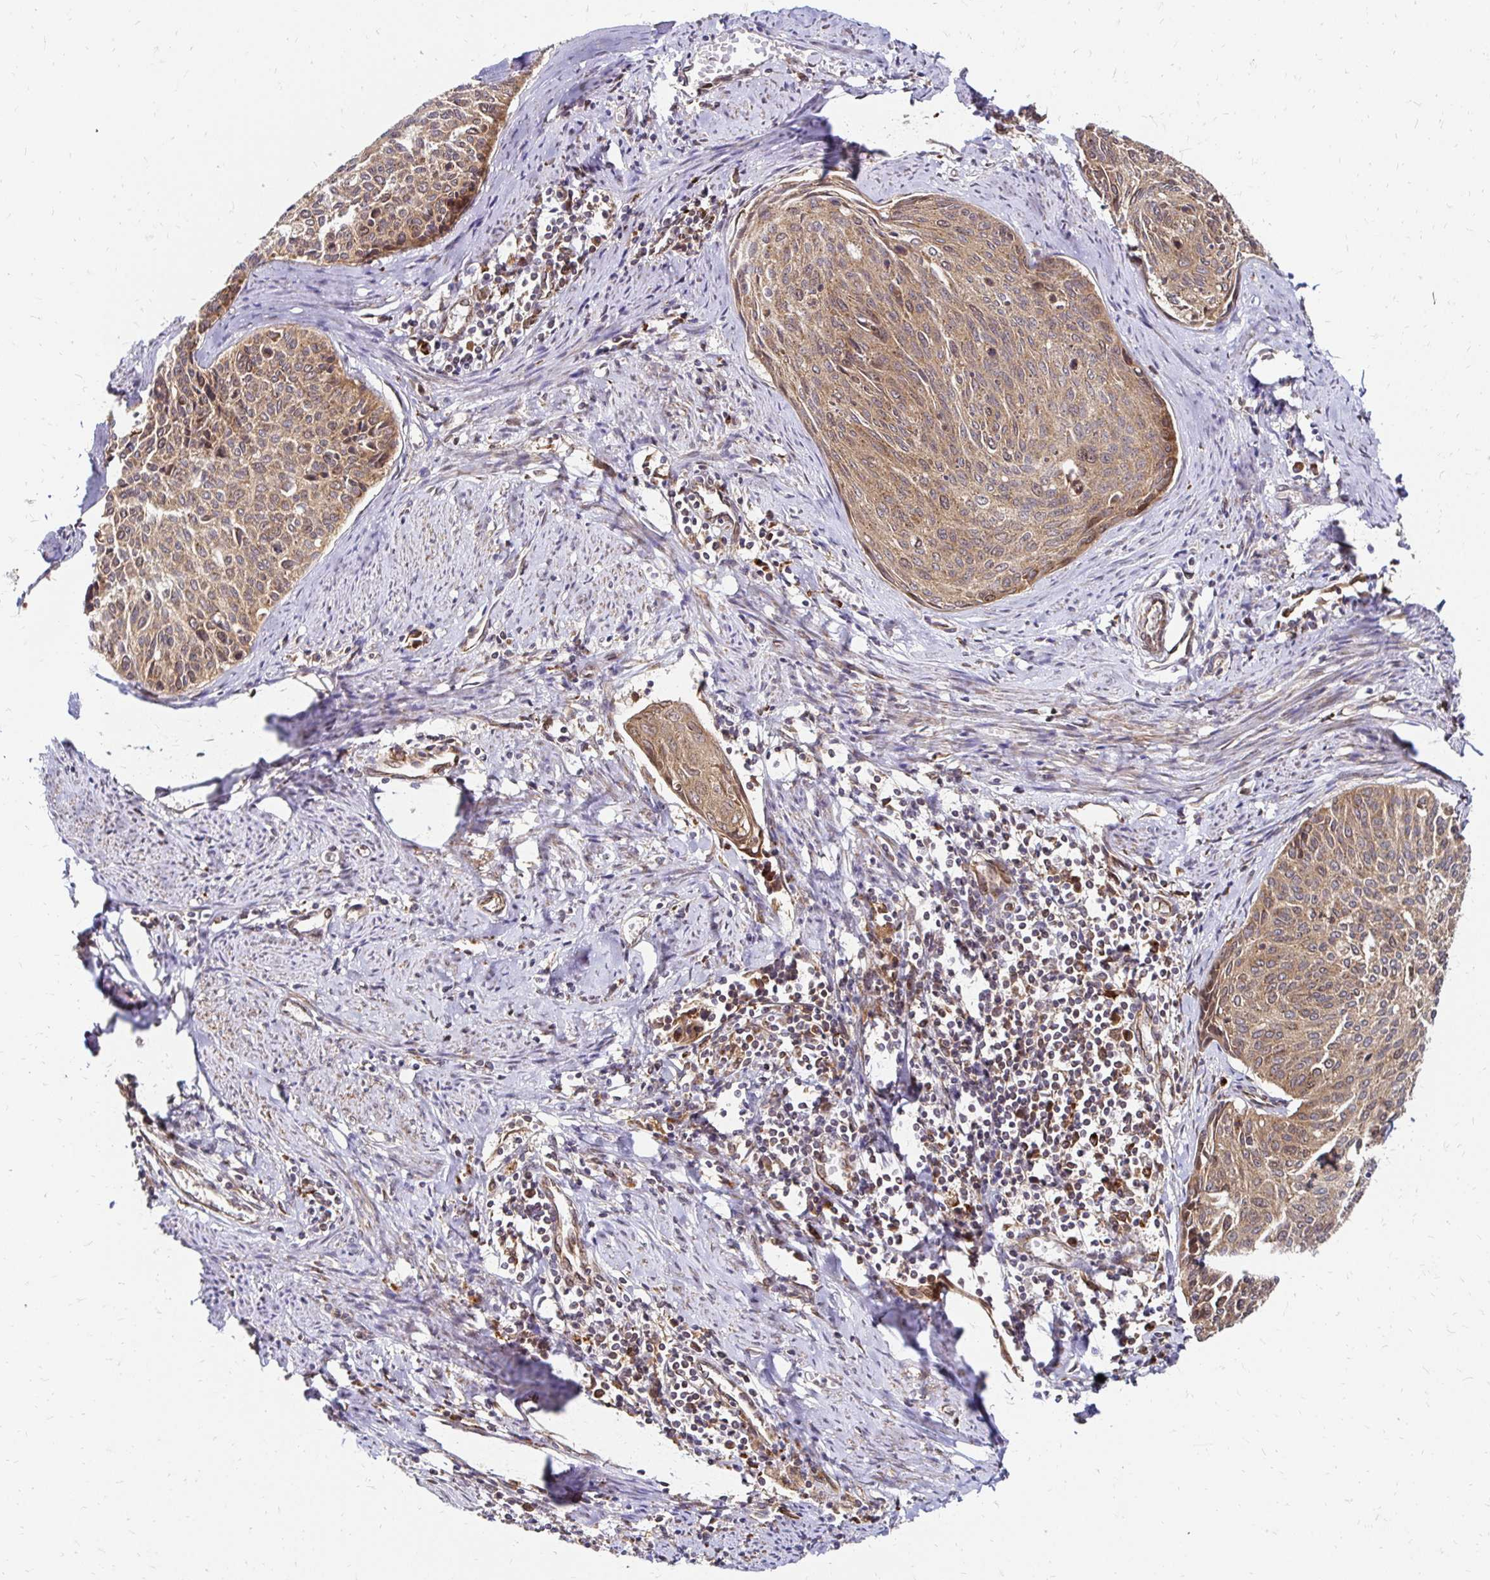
{"staining": {"intensity": "weak", "quantity": ">75%", "location": "cytoplasmic/membranous"}, "tissue": "cervical cancer", "cell_type": "Tumor cells", "image_type": "cancer", "snomed": [{"axis": "morphology", "description": "Squamous cell carcinoma, NOS"}, {"axis": "topography", "description": "Cervix"}], "caption": "Squamous cell carcinoma (cervical) stained for a protein (brown) exhibits weak cytoplasmic/membranous positive positivity in about >75% of tumor cells.", "gene": "ZW10", "patient": {"sex": "female", "age": 55}}